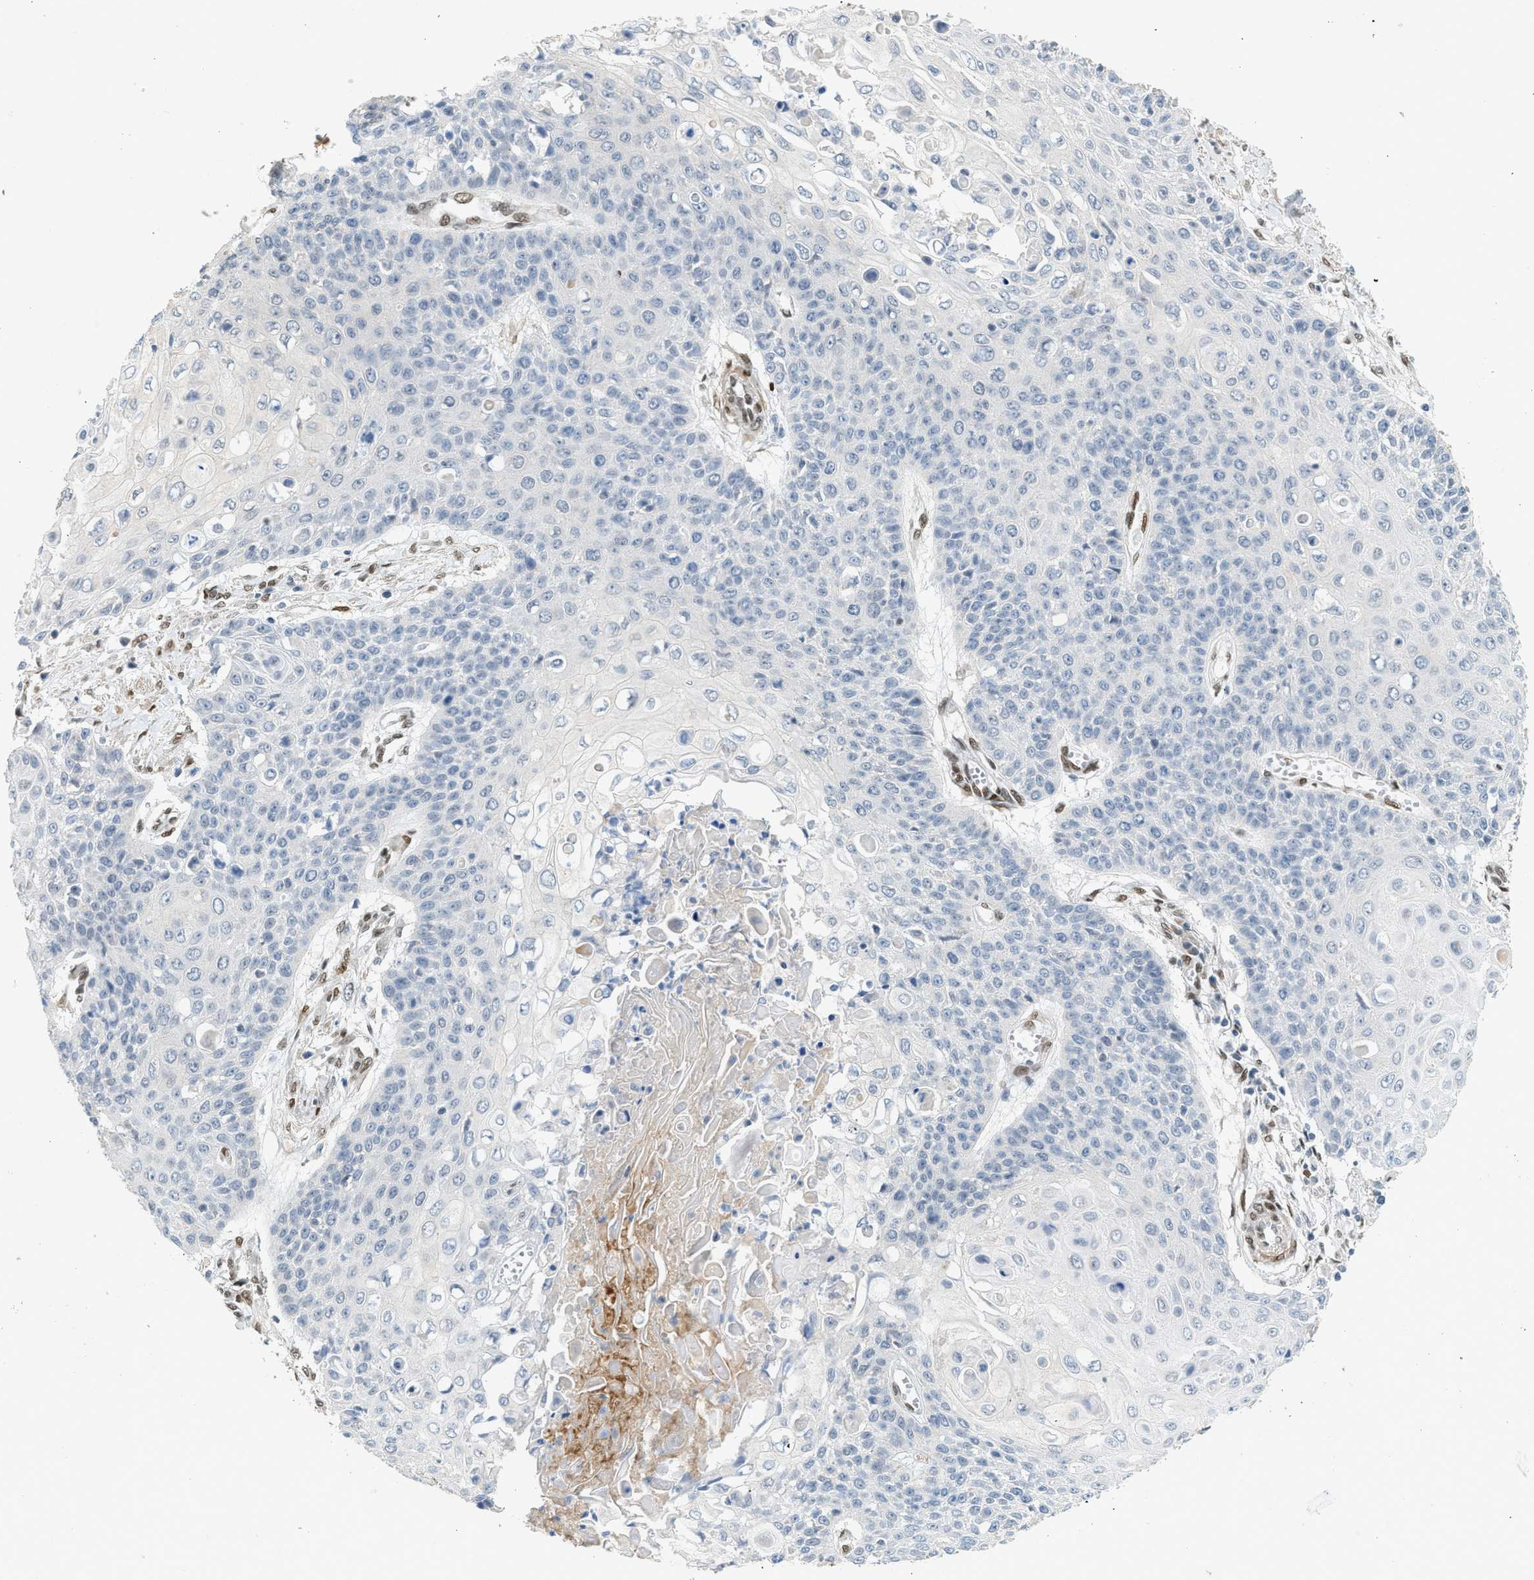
{"staining": {"intensity": "negative", "quantity": "none", "location": "none"}, "tissue": "cervical cancer", "cell_type": "Tumor cells", "image_type": "cancer", "snomed": [{"axis": "morphology", "description": "Squamous cell carcinoma, NOS"}, {"axis": "topography", "description": "Cervix"}], "caption": "Tumor cells are negative for protein expression in human cervical cancer. (DAB (3,3'-diaminobenzidine) immunohistochemistry with hematoxylin counter stain).", "gene": "ZBTB20", "patient": {"sex": "female", "age": 39}}